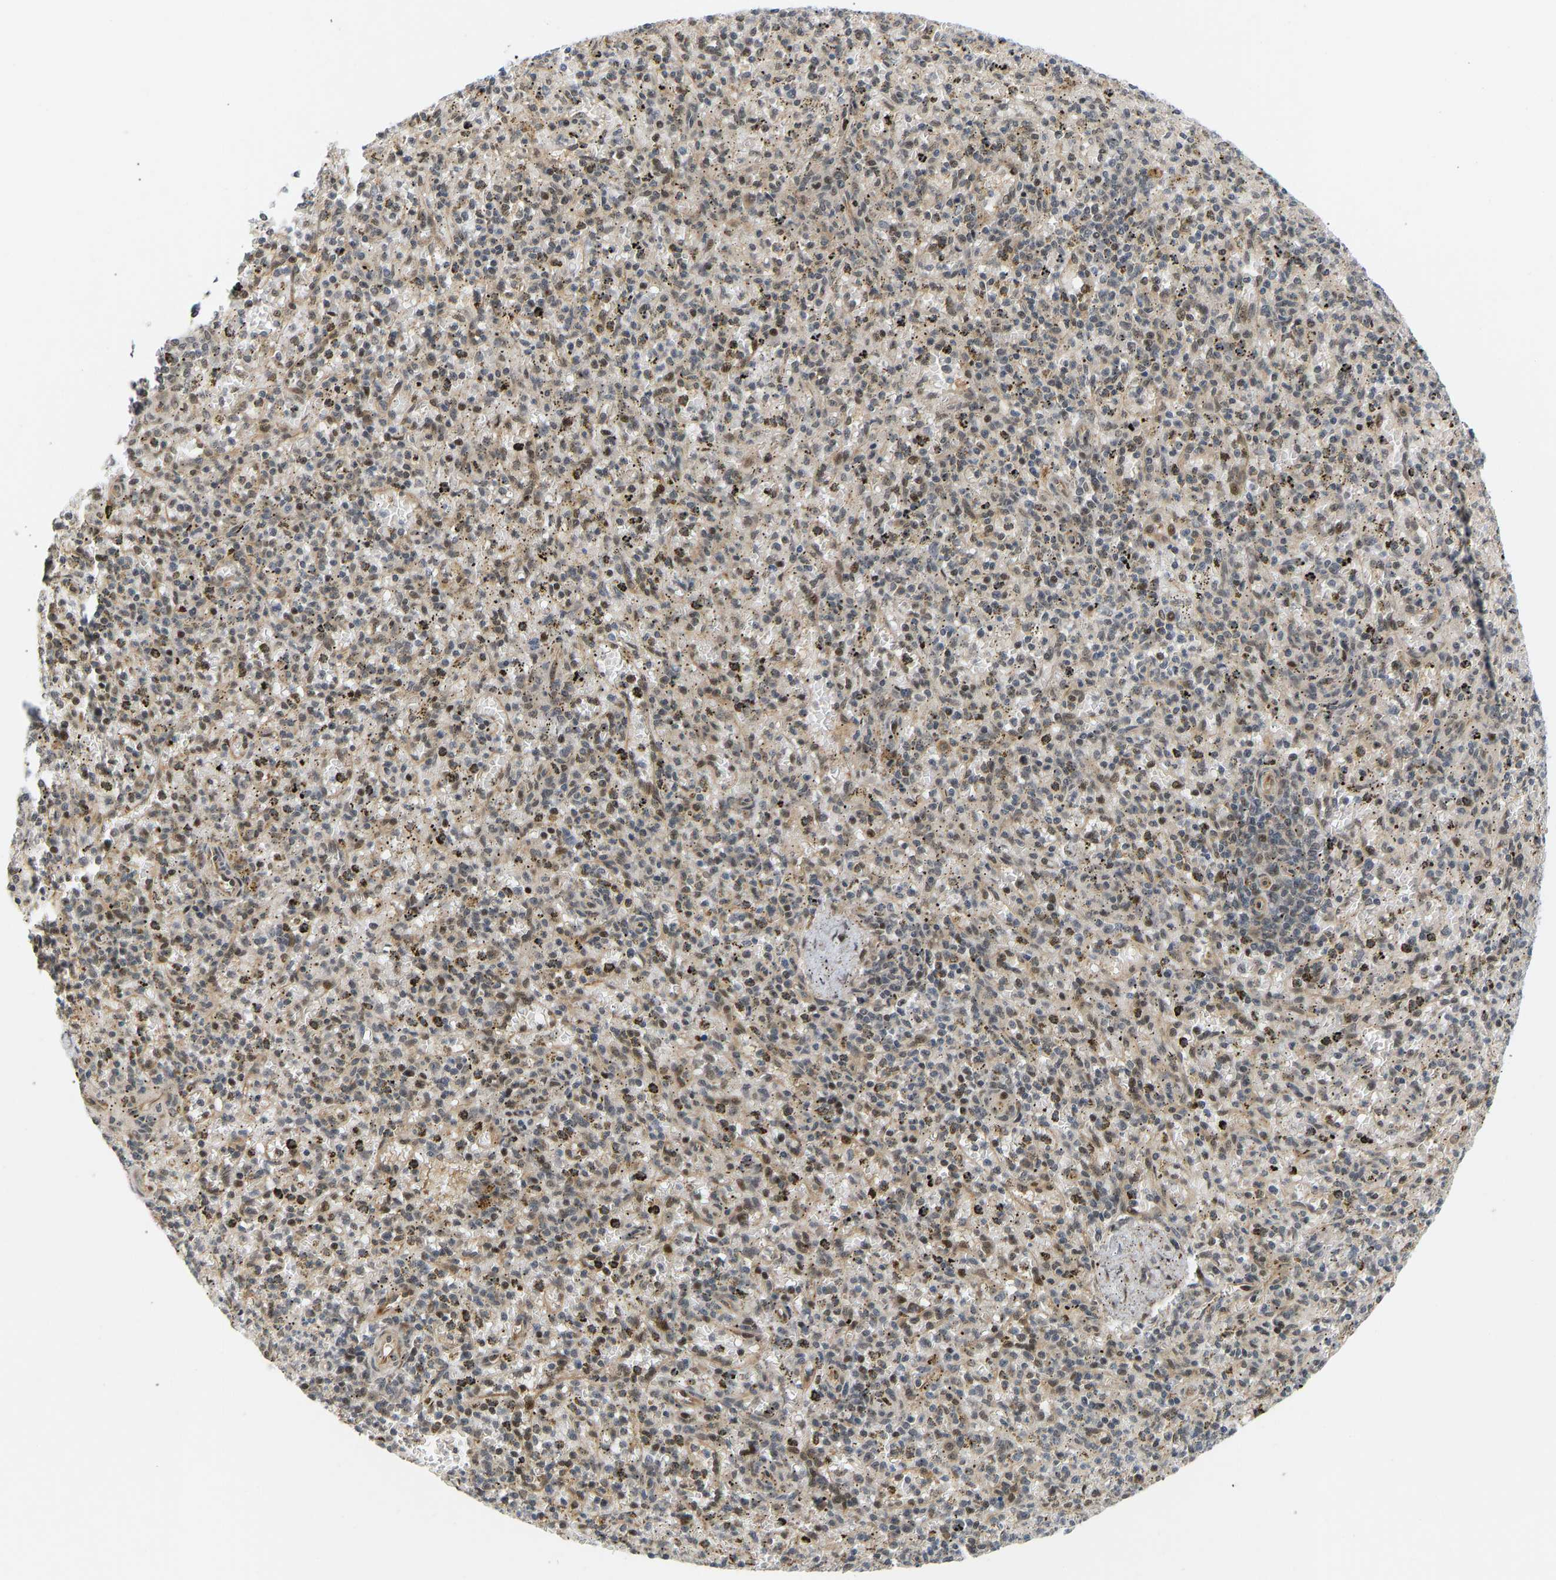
{"staining": {"intensity": "weak", "quantity": "25%-75%", "location": "cytoplasmic/membranous,nuclear"}, "tissue": "spleen", "cell_type": "Cells in red pulp", "image_type": "normal", "snomed": [{"axis": "morphology", "description": "Normal tissue, NOS"}, {"axis": "topography", "description": "Spleen"}], "caption": "This histopathology image exhibits immunohistochemistry (IHC) staining of benign spleen, with low weak cytoplasmic/membranous,nuclear positivity in about 25%-75% of cells in red pulp.", "gene": "BAG1", "patient": {"sex": "male", "age": 72}}